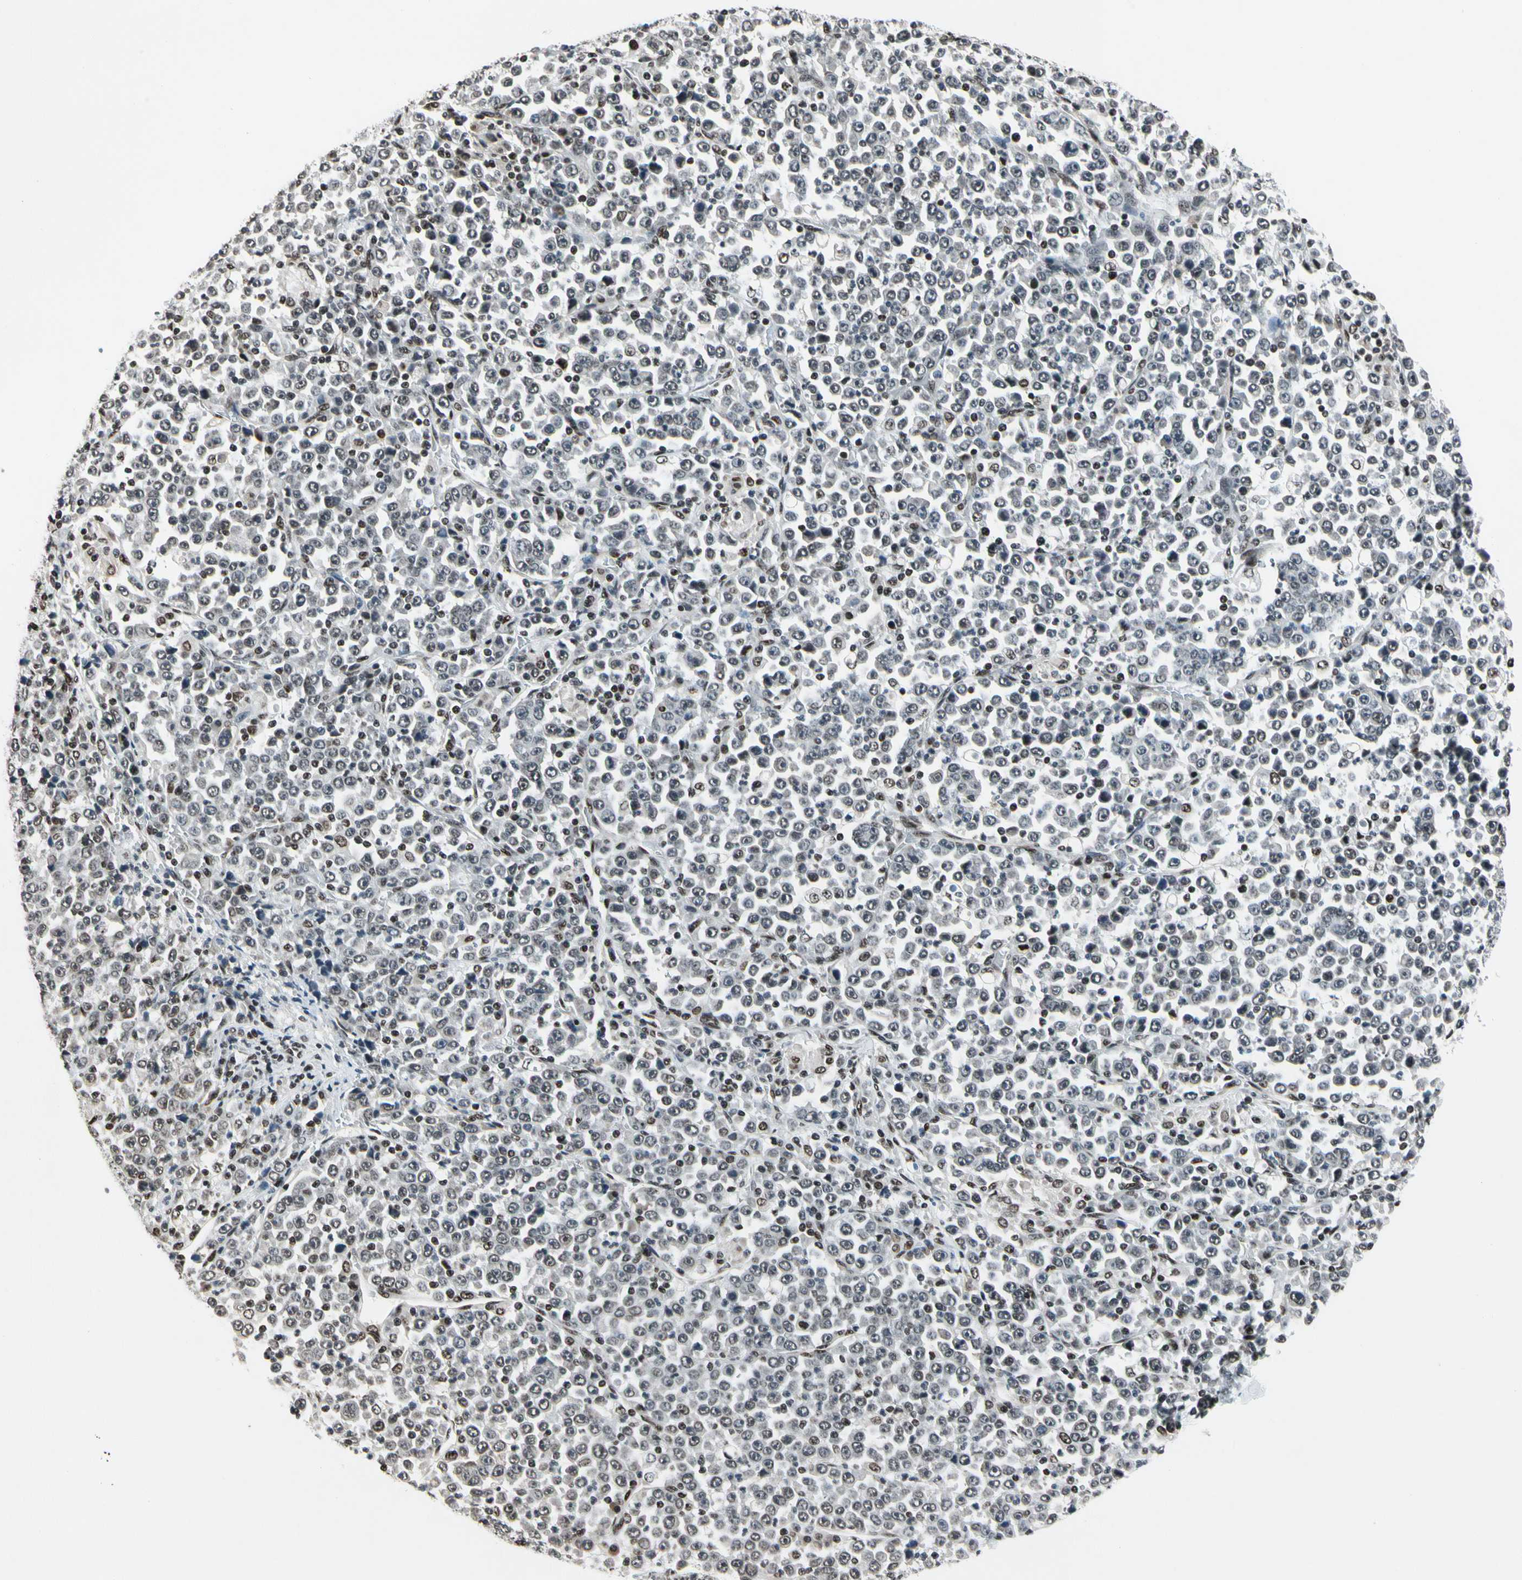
{"staining": {"intensity": "moderate", "quantity": "<25%", "location": "nuclear"}, "tissue": "stomach cancer", "cell_type": "Tumor cells", "image_type": "cancer", "snomed": [{"axis": "morphology", "description": "Normal tissue, NOS"}, {"axis": "morphology", "description": "Adenocarcinoma, NOS"}, {"axis": "topography", "description": "Stomach, upper"}, {"axis": "topography", "description": "Stomach"}], "caption": "An image of human stomach adenocarcinoma stained for a protein displays moderate nuclear brown staining in tumor cells.", "gene": "RECQL", "patient": {"sex": "male", "age": 59}}